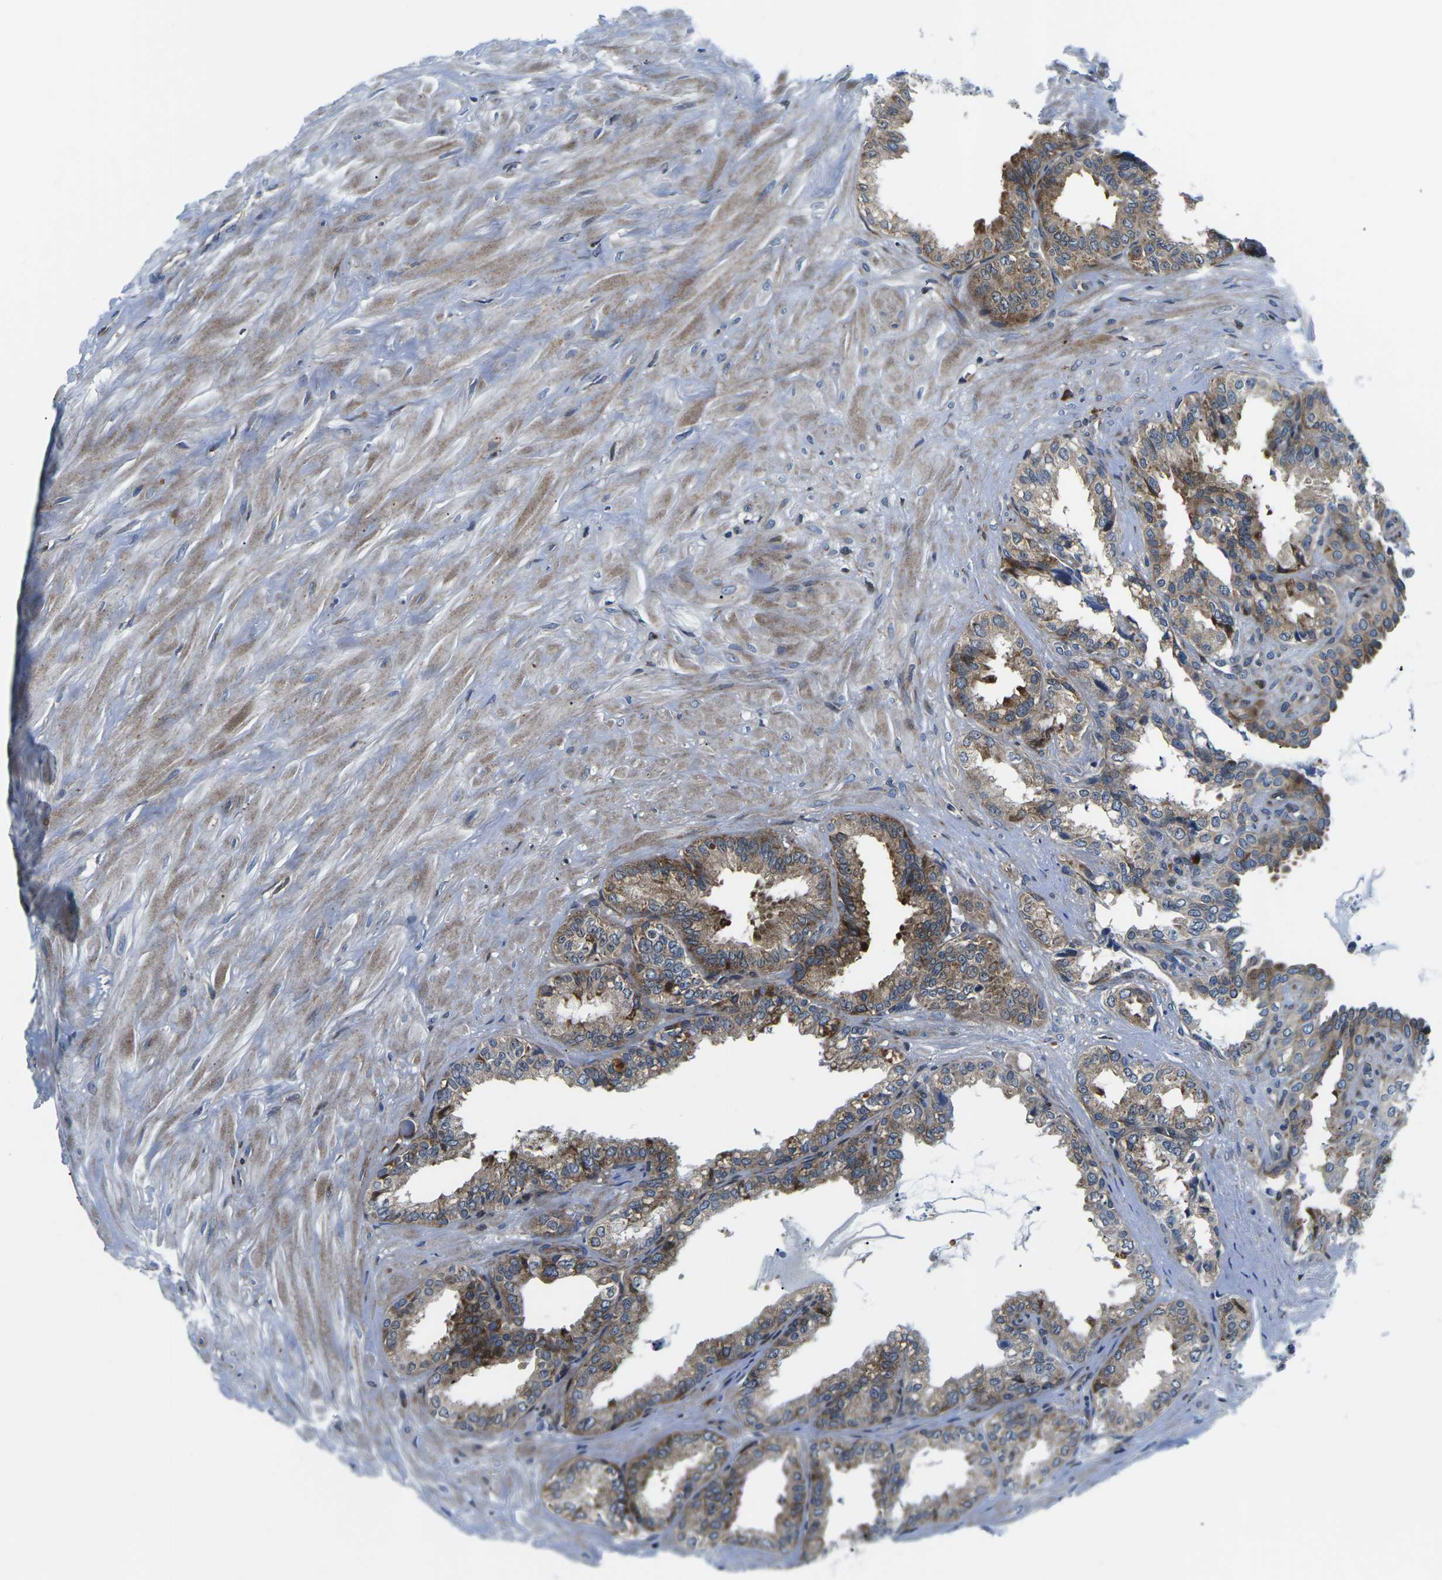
{"staining": {"intensity": "moderate", "quantity": ">75%", "location": "cytoplasmic/membranous"}, "tissue": "seminal vesicle", "cell_type": "Glandular cells", "image_type": "normal", "snomed": [{"axis": "morphology", "description": "Normal tissue, NOS"}, {"axis": "topography", "description": "Seminal veicle"}], "caption": "This is an image of immunohistochemistry (IHC) staining of benign seminal vesicle, which shows moderate positivity in the cytoplasmic/membranous of glandular cells.", "gene": "EIF4E", "patient": {"sex": "male", "age": 64}}